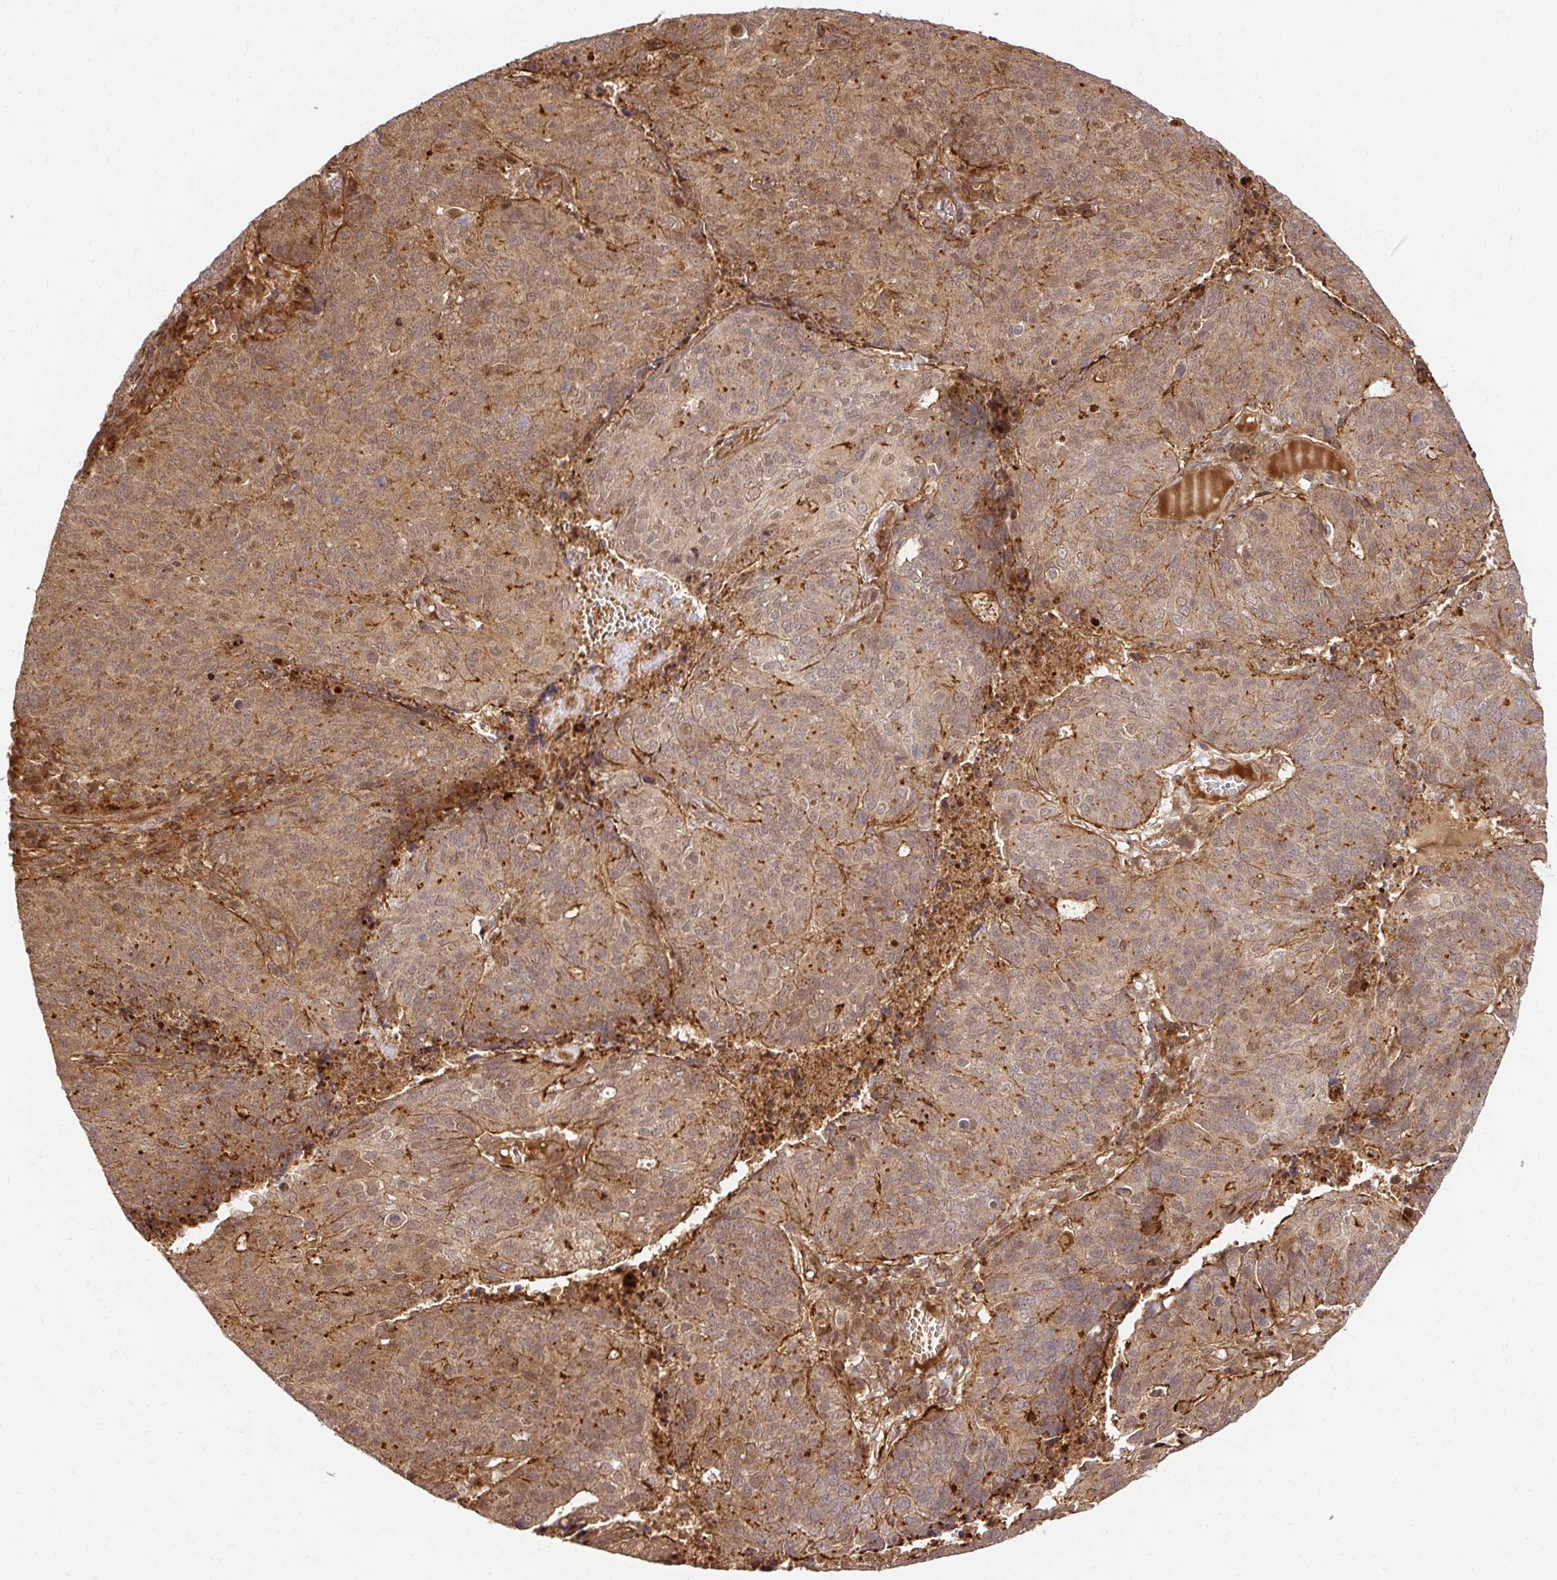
{"staining": {"intensity": "moderate", "quantity": ">75%", "location": "cytoplasmic/membranous"}, "tissue": "endometrial cancer", "cell_type": "Tumor cells", "image_type": "cancer", "snomed": [{"axis": "morphology", "description": "Adenocarcinoma, NOS"}, {"axis": "topography", "description": "Endometrium"}], "caption": "Immunohistochemistry (IHC) (DAB (3,3'-diaminobenzidine)) staining of human endometrial cancer (adenocarcinoma) displays moderate cytoplasmic/membranous protein positivity in about >75% of tumor cells. Immunohistochemistry (IHC) stains the protein of interest in brown and the nuclei are stained blue.", "gene": "PSMA4", "patient": {"sex": "female", "age": 82}}